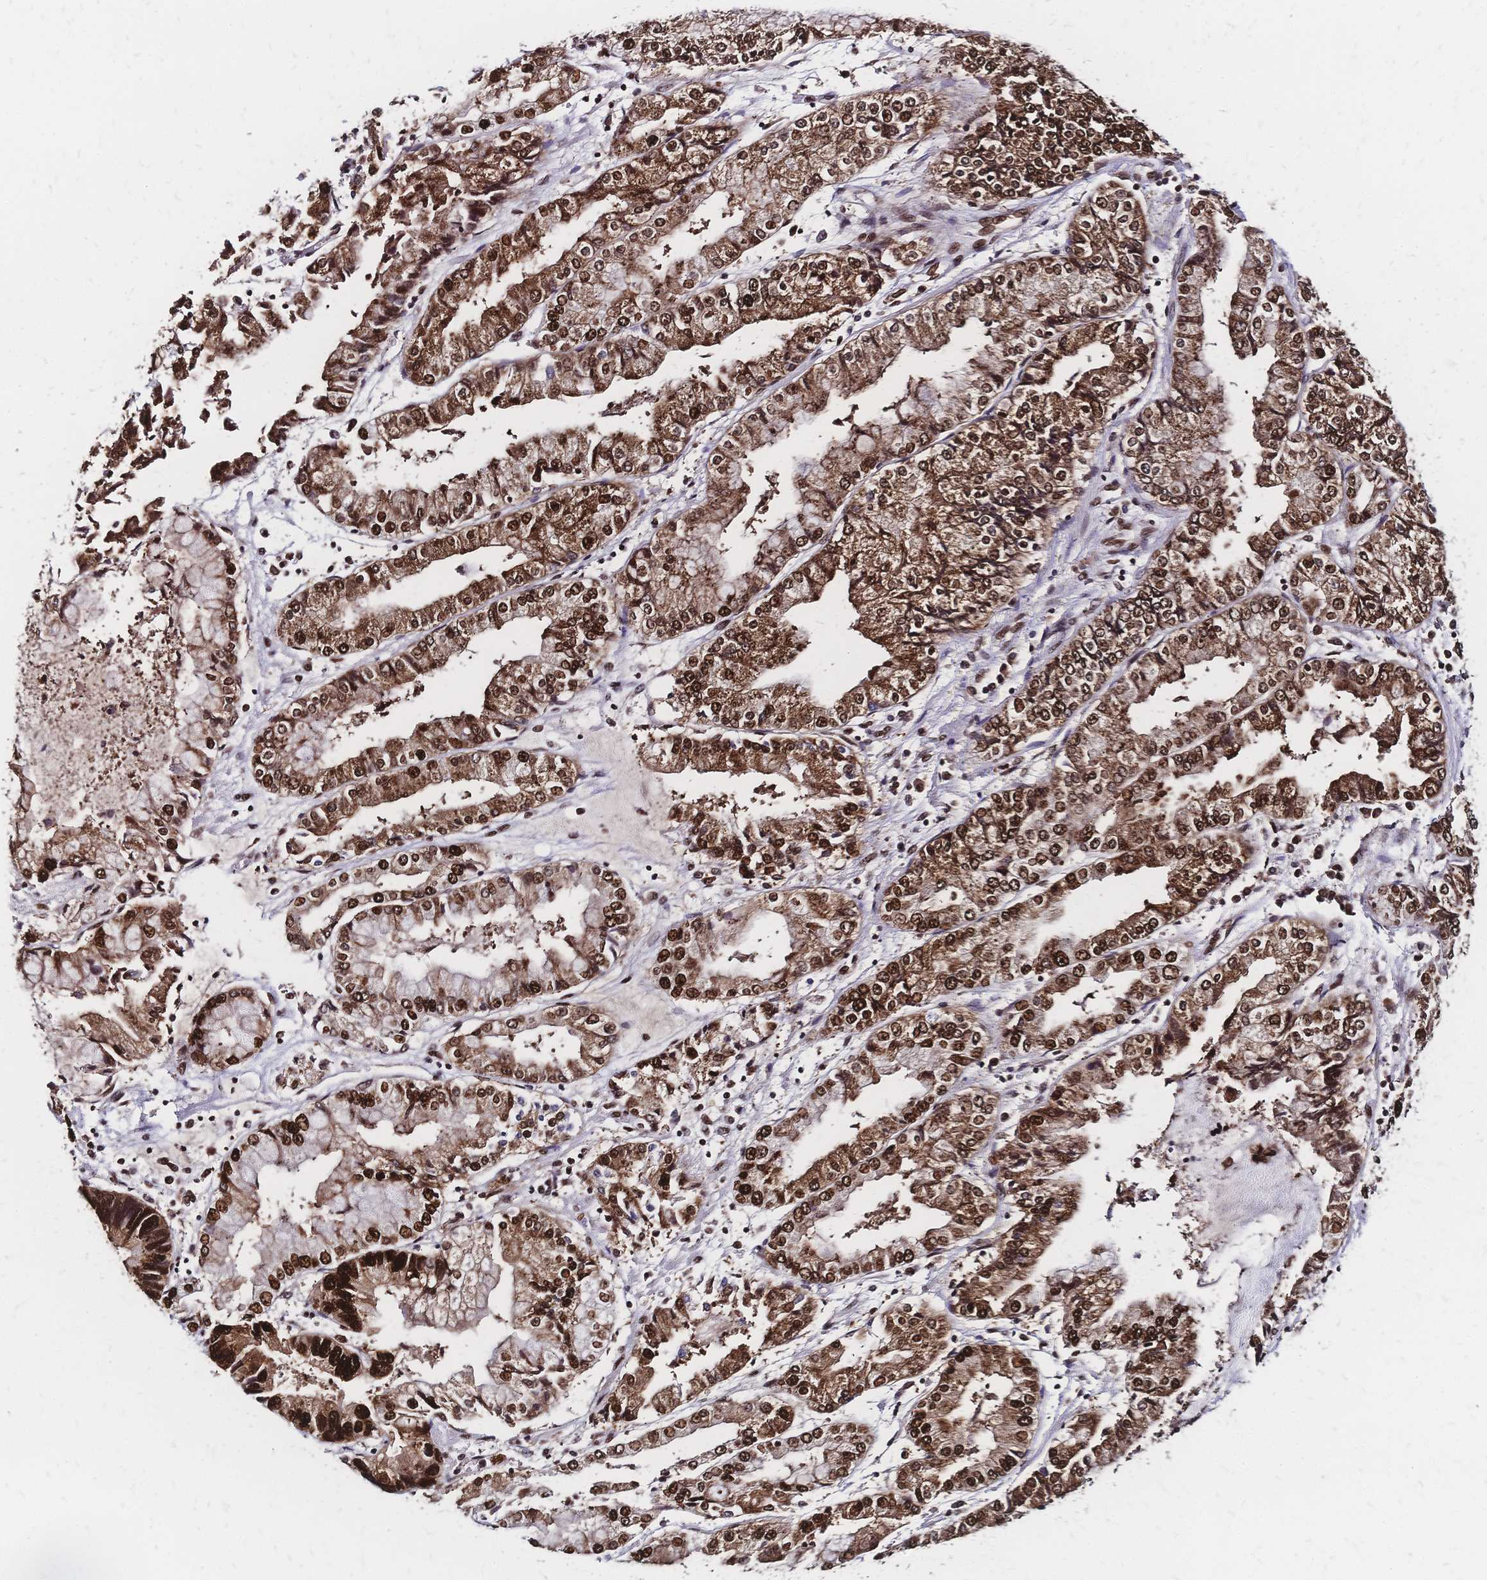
{"staining": {"intensity": "strong", "quantity": ">75%", "location": "cytoplasmic/membranous,nuclear"}, "tissue": "stomach cancer", "cell_type": "Tumor cells", "image_type": "cancer", "snomed": [{"axis": "morphology", "description": "Adenocarcinoma, NOS"}, {"axis": "topography", "description": "Stomach, upper"}], "caption": "Strong cytoplasmic/membranous and nuclear staining is appreciated in approximately >75% of tumor cells in stomach adenocarcinoma.", "gene": "HDGF", "patient": {"sex": "female", "age": 74}}